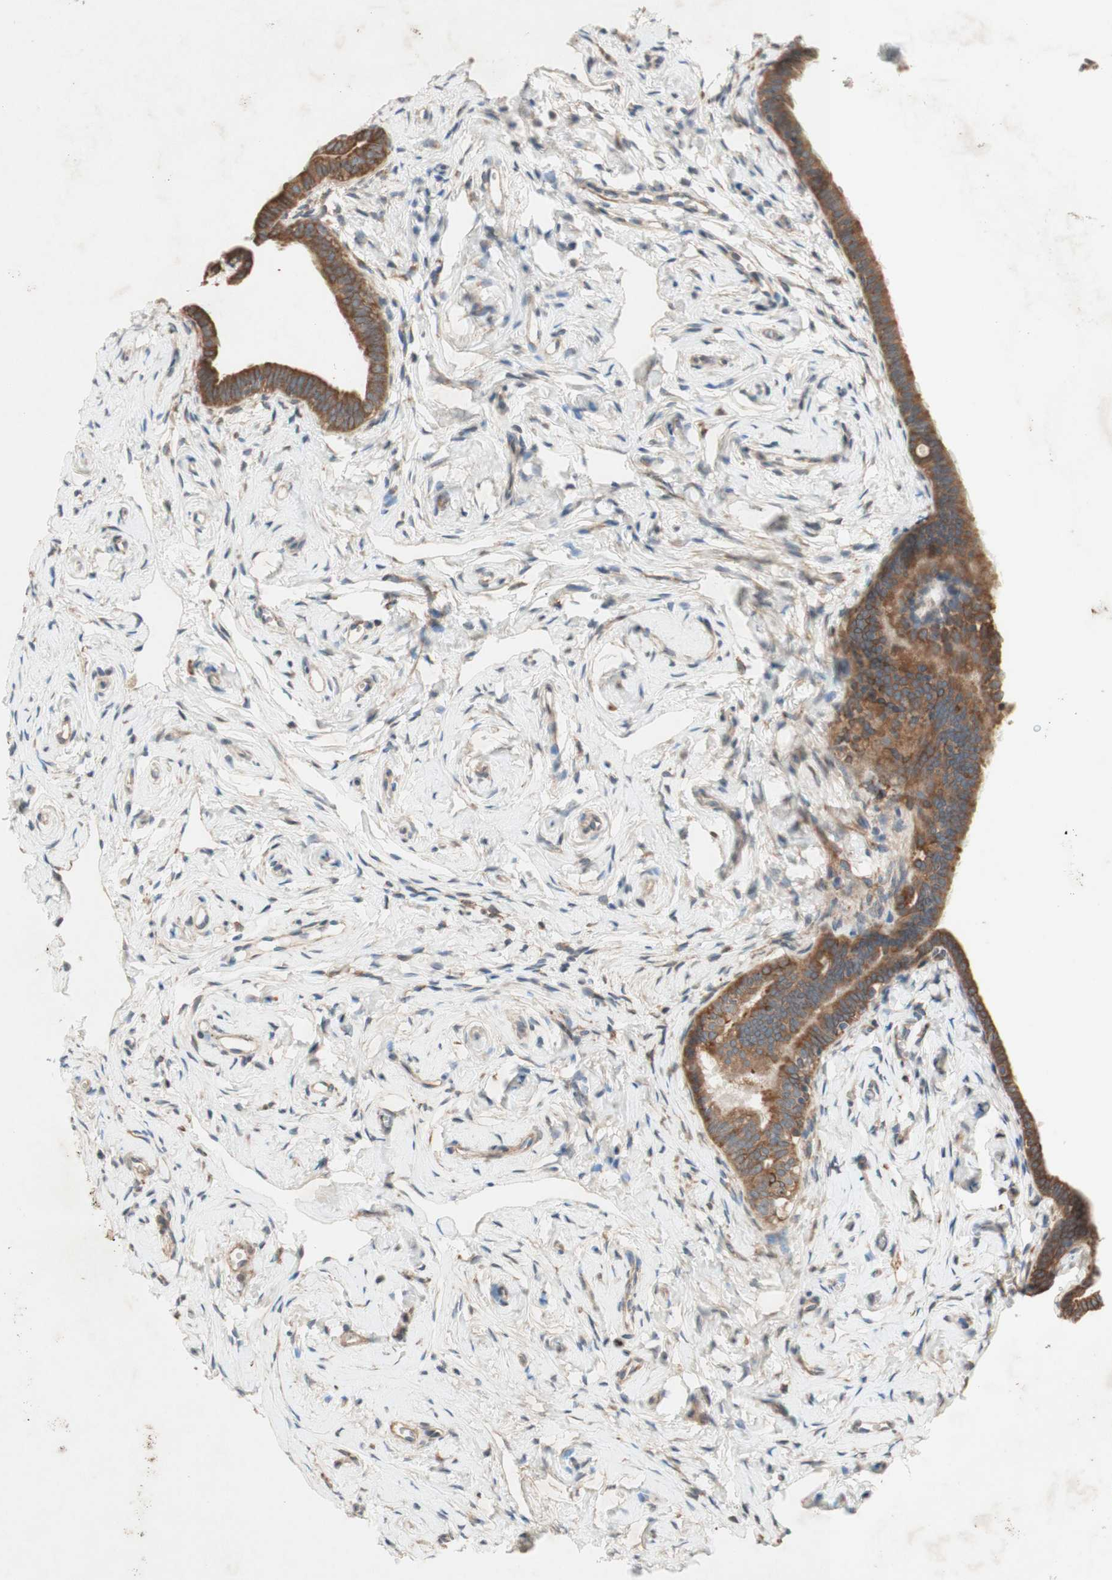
{"staining": {"intensity": "moderate", "quantity": ">75%", "location": "cytoplasmic/membranous"}, "tissue": "fallopian tube", "cell_type": "Glandular cells", "image_type": "normal", "snomed": [{"axis": "morphology", "description": "Normal tissue, NOS"}, {"axis": "topography", "description": "Fallopian tube"}], "caption": "Glandular cells demonstrate medium levels of moderate cytoplasmic/membranous positivity in approximately >75% of cells in benign human fallopian tube. (Stains: DAB (3,3'-diaminobenzidine) in brown, nuclei in blue, Microscopy: brightfield microscopy at high magnification).", "gene": "SOCS2", "patient": {"sex": "female", "age": 71}}